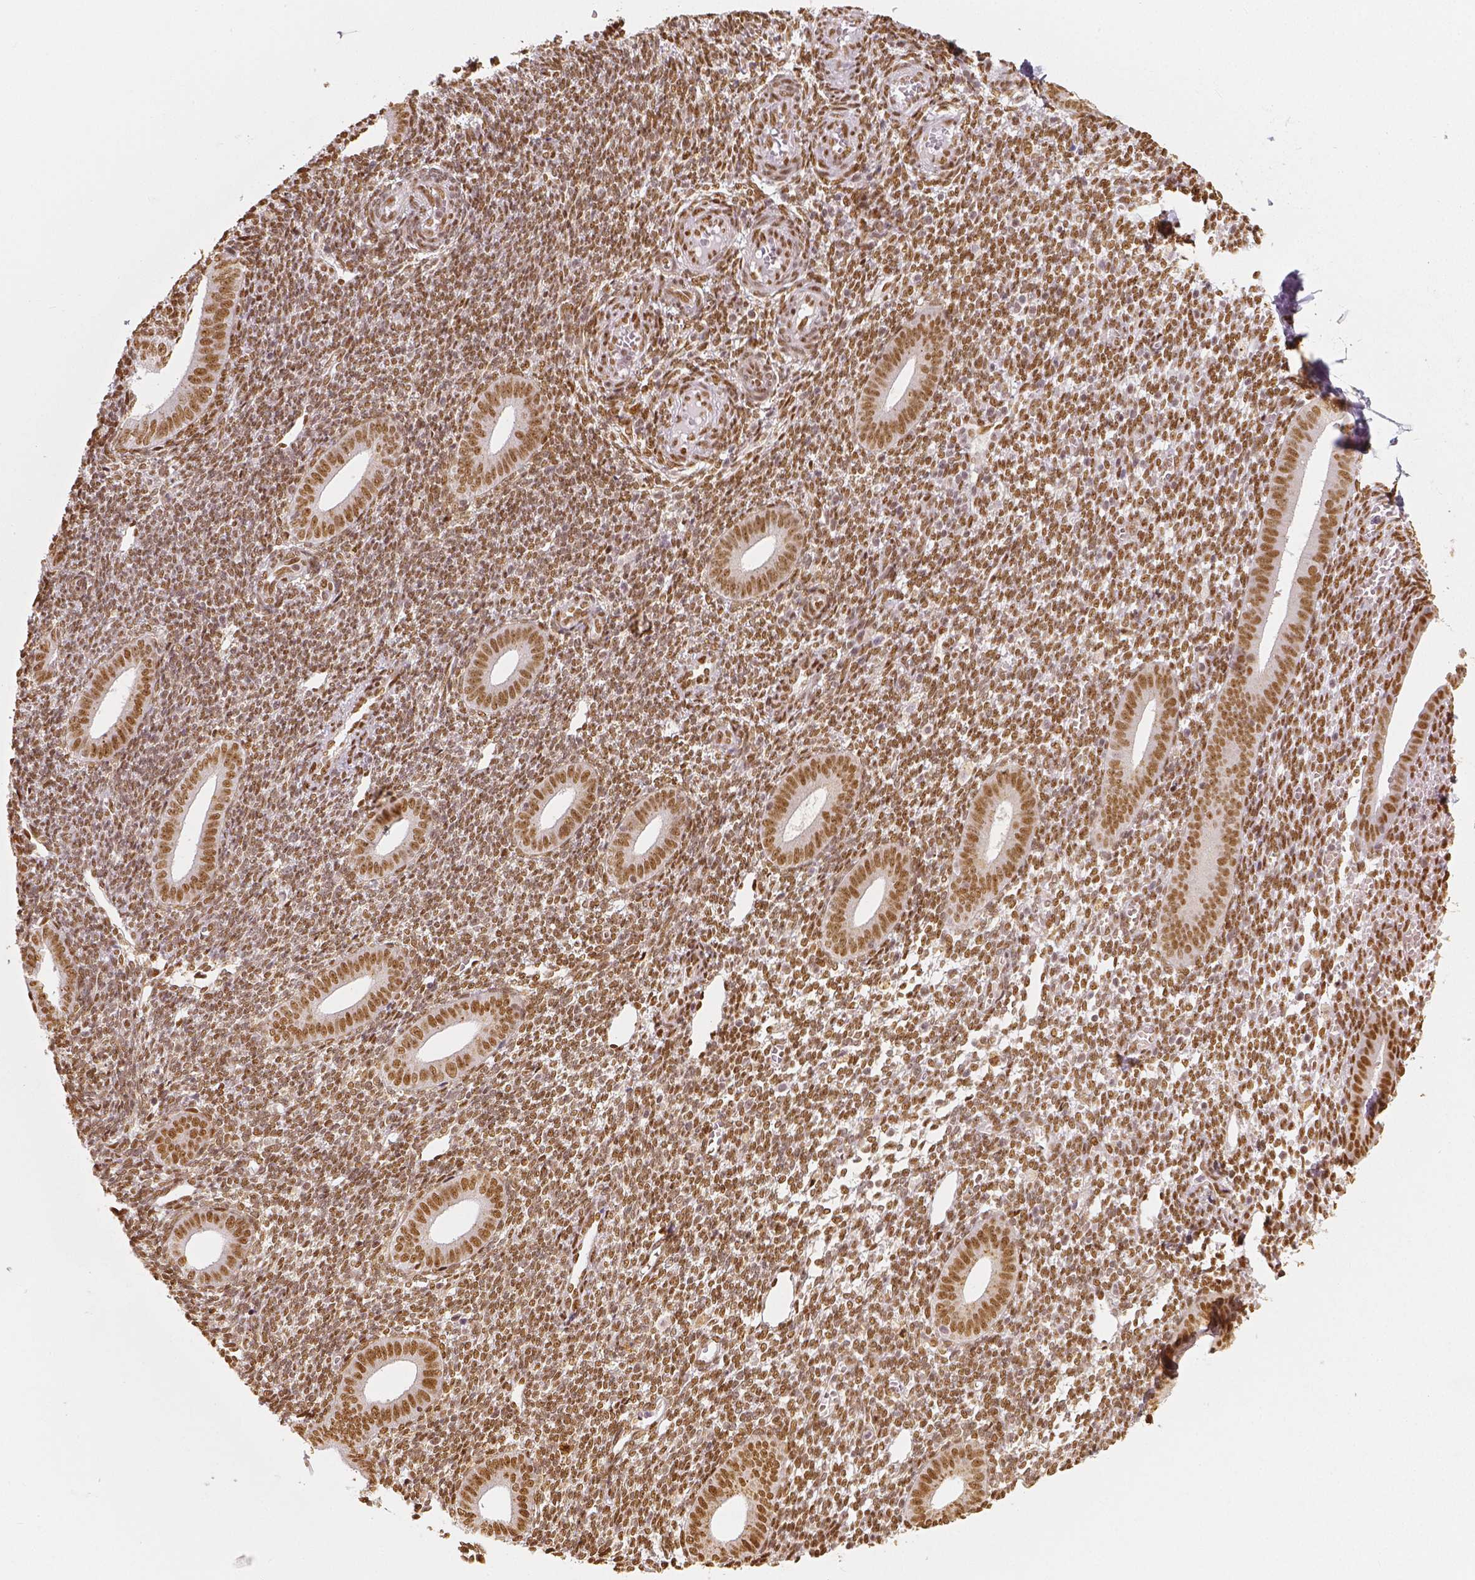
{"staining": {"intensity": "moderate", "quantity": ">75%", "location": "nuclear"}, "tissue": "endometrium", "cell_type": "Cells in endometrial stroma", "image_type": "normal", "snomed": [{"axis": "morphology", "description": "Normal tissue, NOS"}, {"axis": "topography", "description": "Endometrium"}], "caption": "Human endometrium stained with a protein marker reveals moderate staining in cells in endometrial stroma.", "gene": "NUCKS1", "patient": {"sex": "female", "age": 25}}